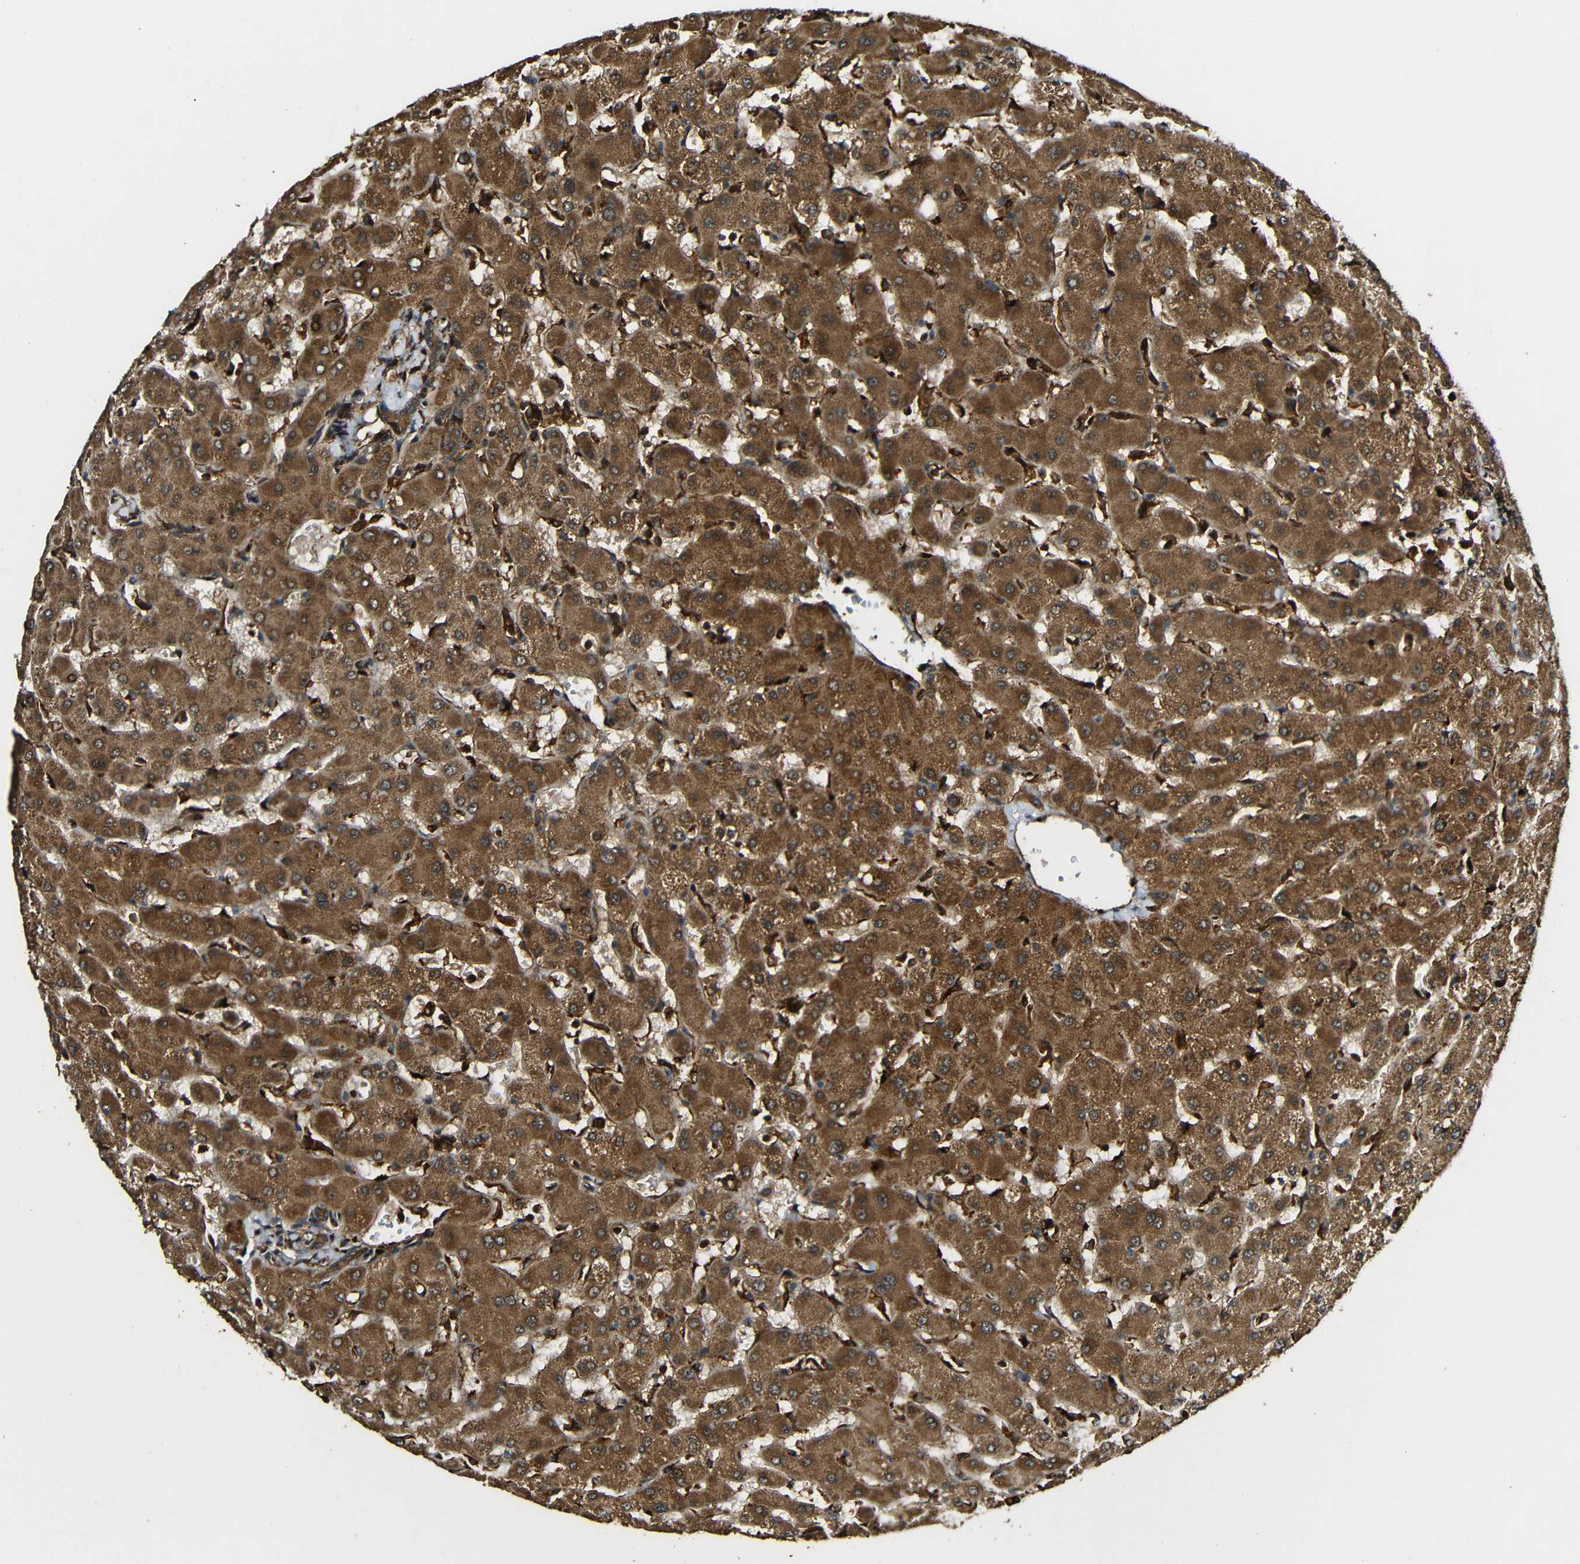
{"staining": {"intensity": "moderate", "quantity": ">75%", "location": "cytoplasmic/membranous"}, "tissue": "liver", "cell_type": "Cholangiocytes", "image_type": "normal", "snomed": [{"axis": "morphology", "description": "Normal tissue, NOS"}, {"axis": "topography", "description": "Liver"}], "caption": "Protein staining of unremarkable liver shows moderate cytoplasmic/membranous staining in about >75% of cholangiocytes. The staining was performed using DAB (3,3'-diaminobenzidine), with brown indicating positive protein expression. Nuclei are stained blue with hematoxylin.", "gene": "CASP8", "patient": {"sex": "female", "age": 63}}